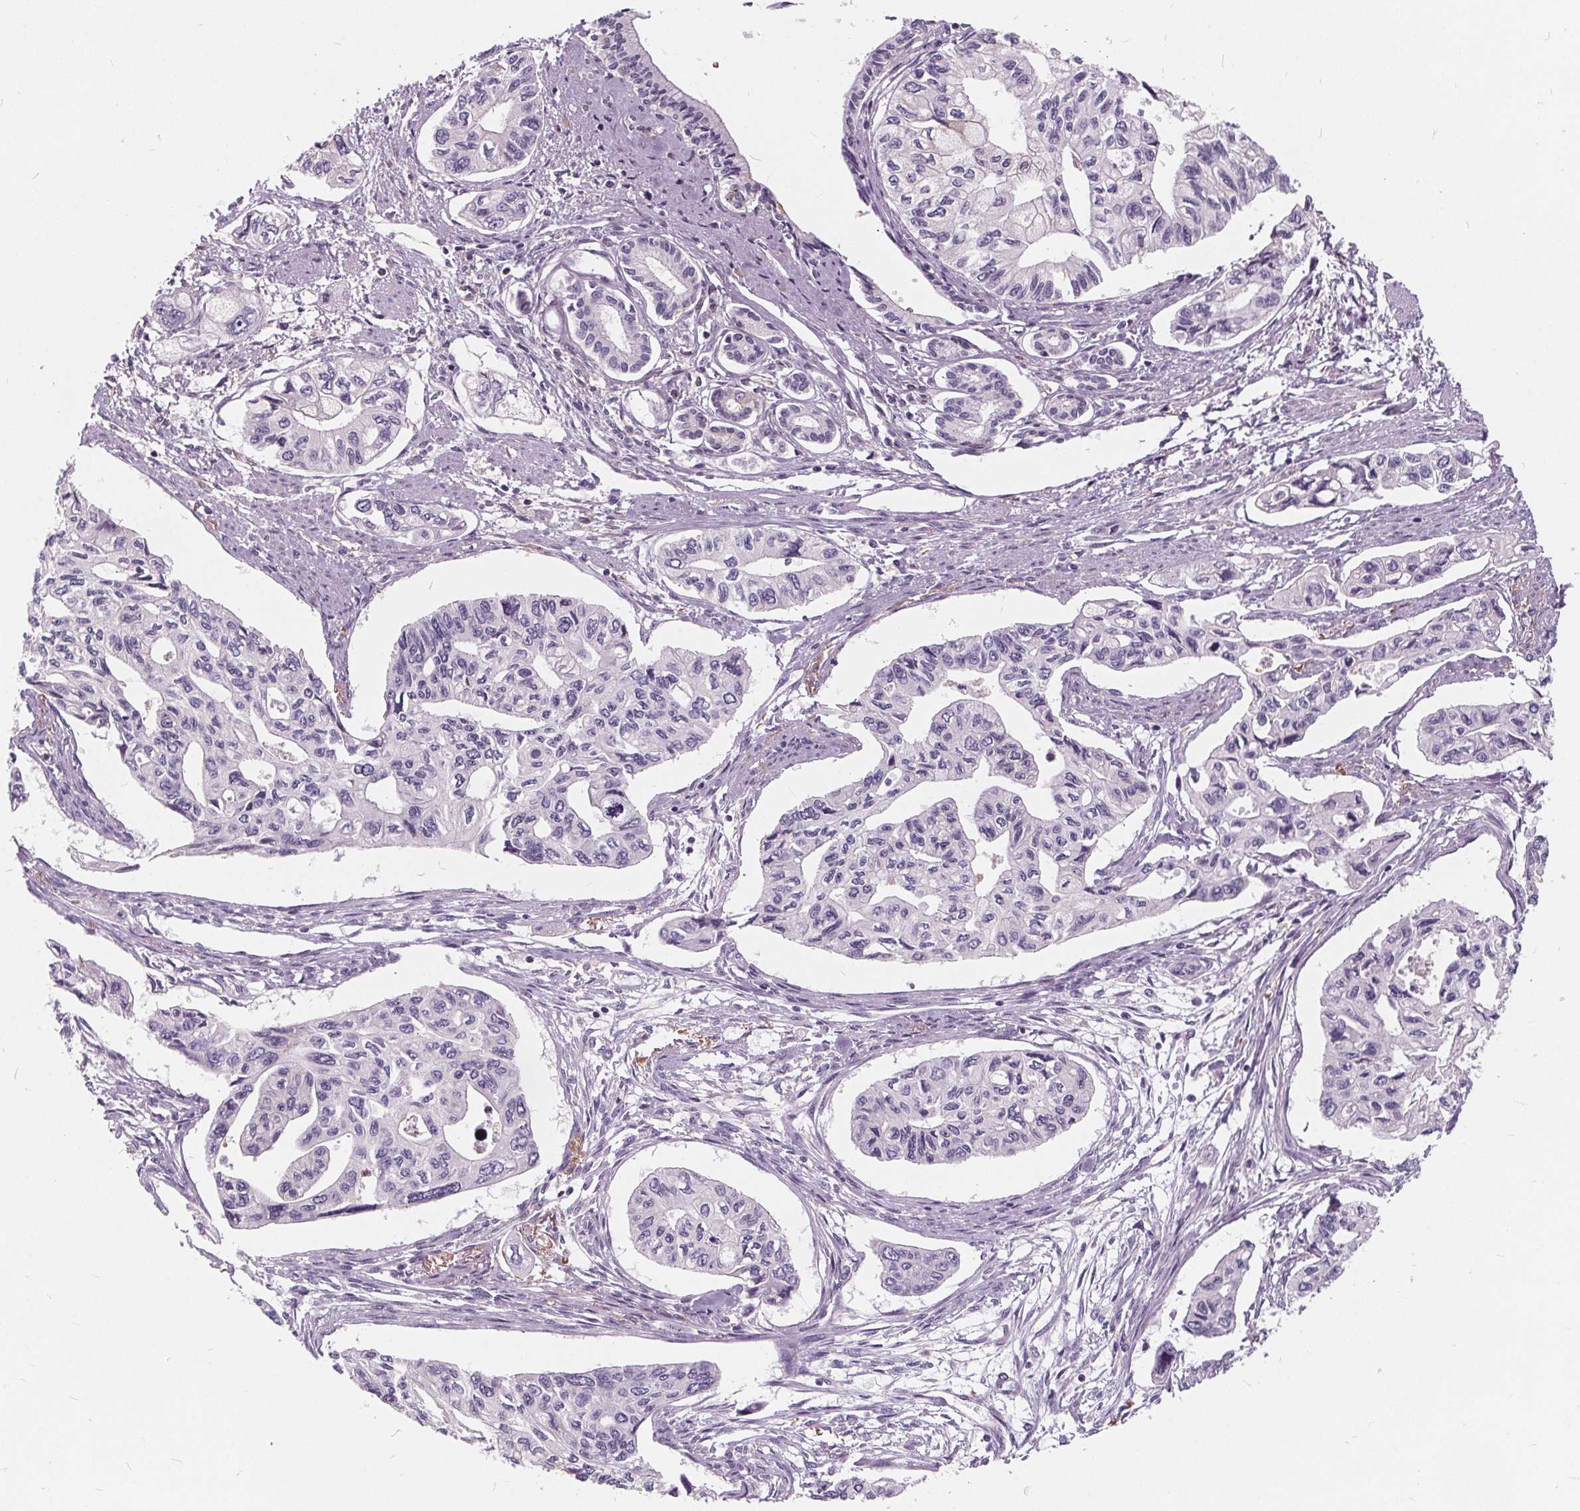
{"staining": {"intensity": "negative", "quantity": "none", "location": "none"}, "tissue": "pancreatic cancer", "cell_type": "Tumor cells", "image_type": "cancer", "snomed": [{"axis": "morphology", "description": "Adenocarcinoma, NOS"}, {"axis": "topography", "description": "Pancreas"}], "caption": "Tumor cells are negative for protein expression in human pancreatic cancer.", "gene": "HAAO", "patient": {"sex": "female", "age": 76}}